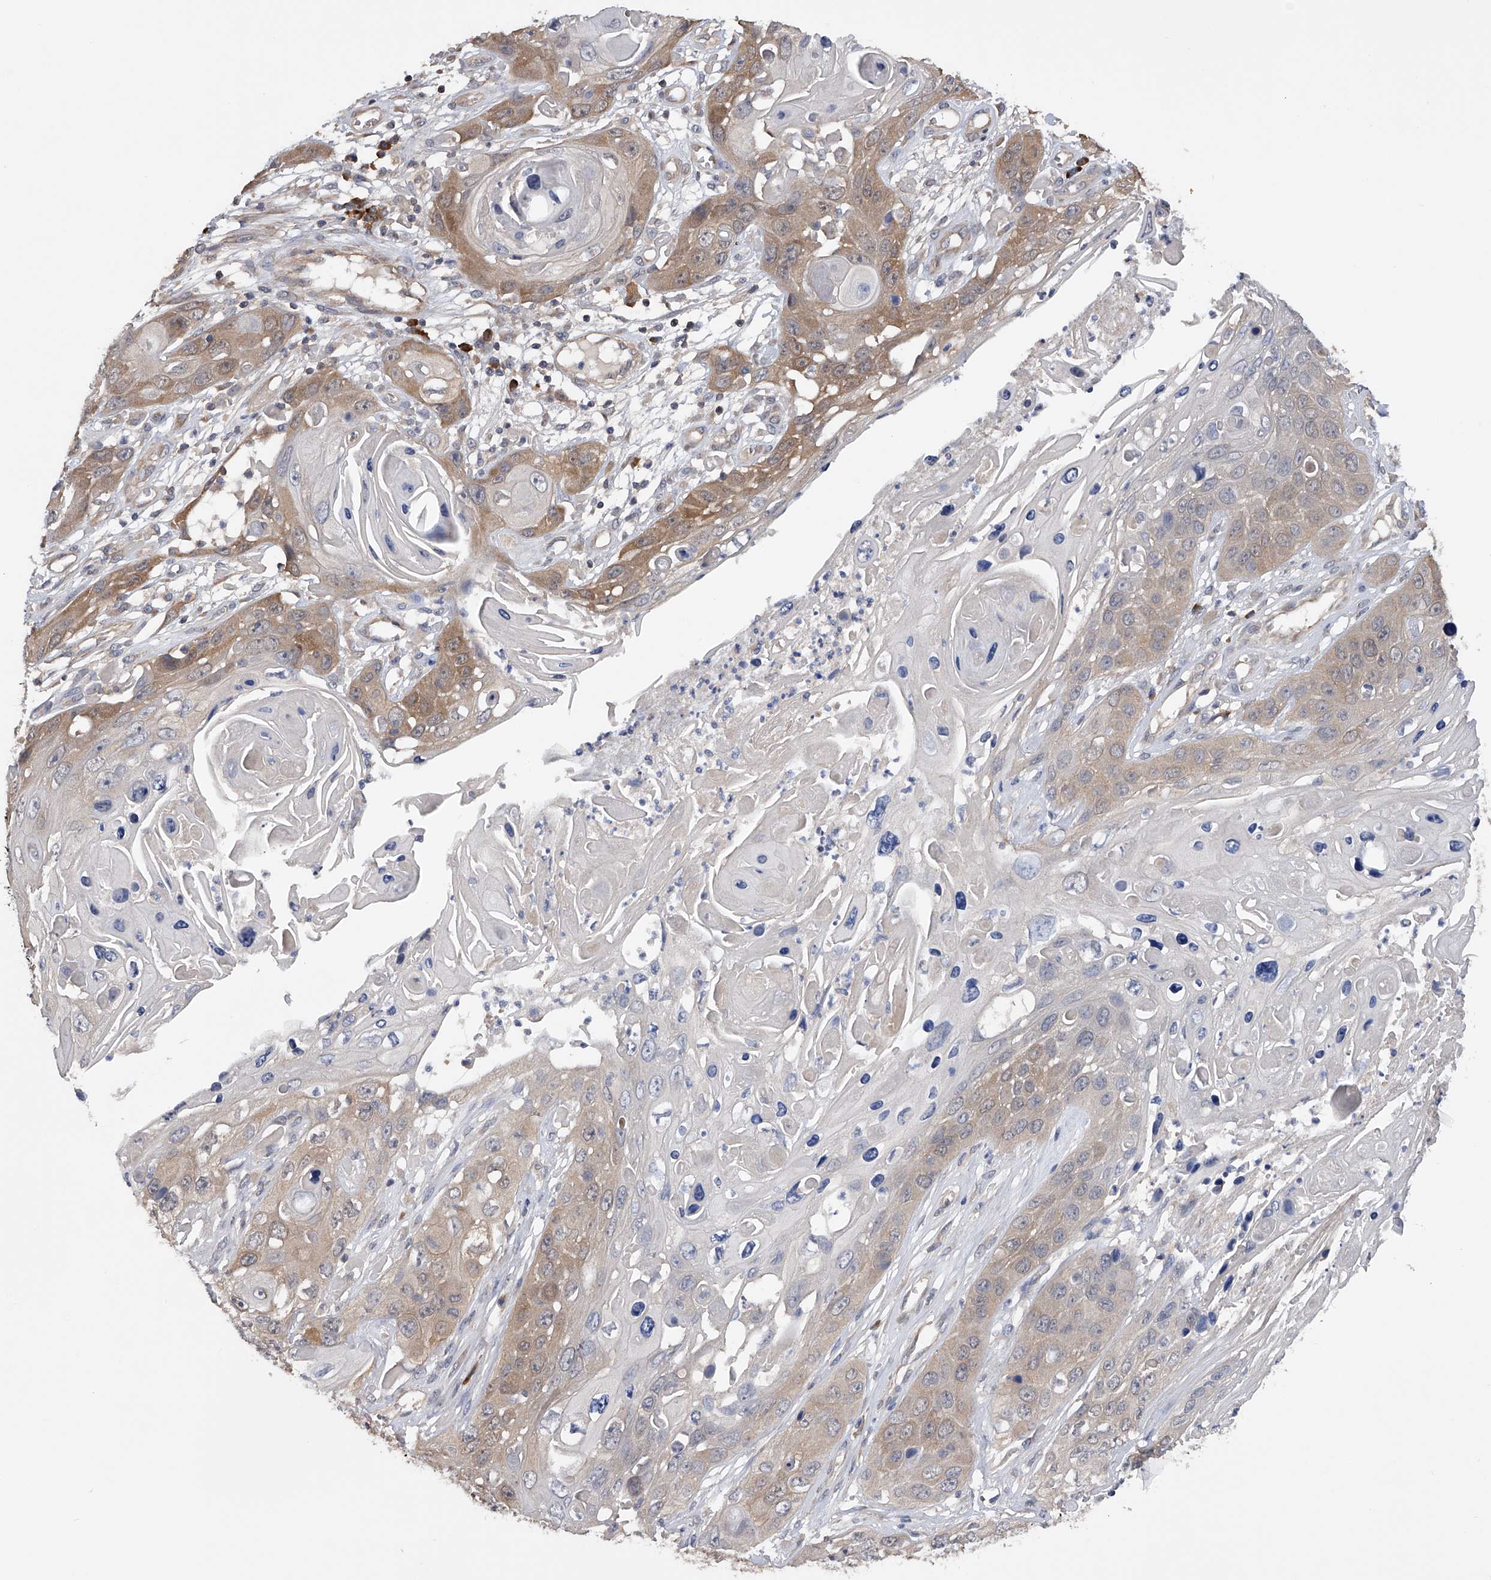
{"staining": {"intensity": "weak", "quantity": "25%-75%", "location": "cytoplasmic/membranous"}, "tissue": "skin cancer", "cell_type": "Tumor cells", "image_type": "cancer", "snomed": [{"axis": "morphology", "description": "Squamous cell carcinoma, NOS"}, {"axis": "topography", "description": "Skin"}], "caption": "Immunohistochemical staining of human skin cancer displays low levels of weak cytoplasmic/membranous positivity in about 25%-75% of tumor cells.", "gene": "CFAP298", "patient": {"sex": "male", "age": 55}}